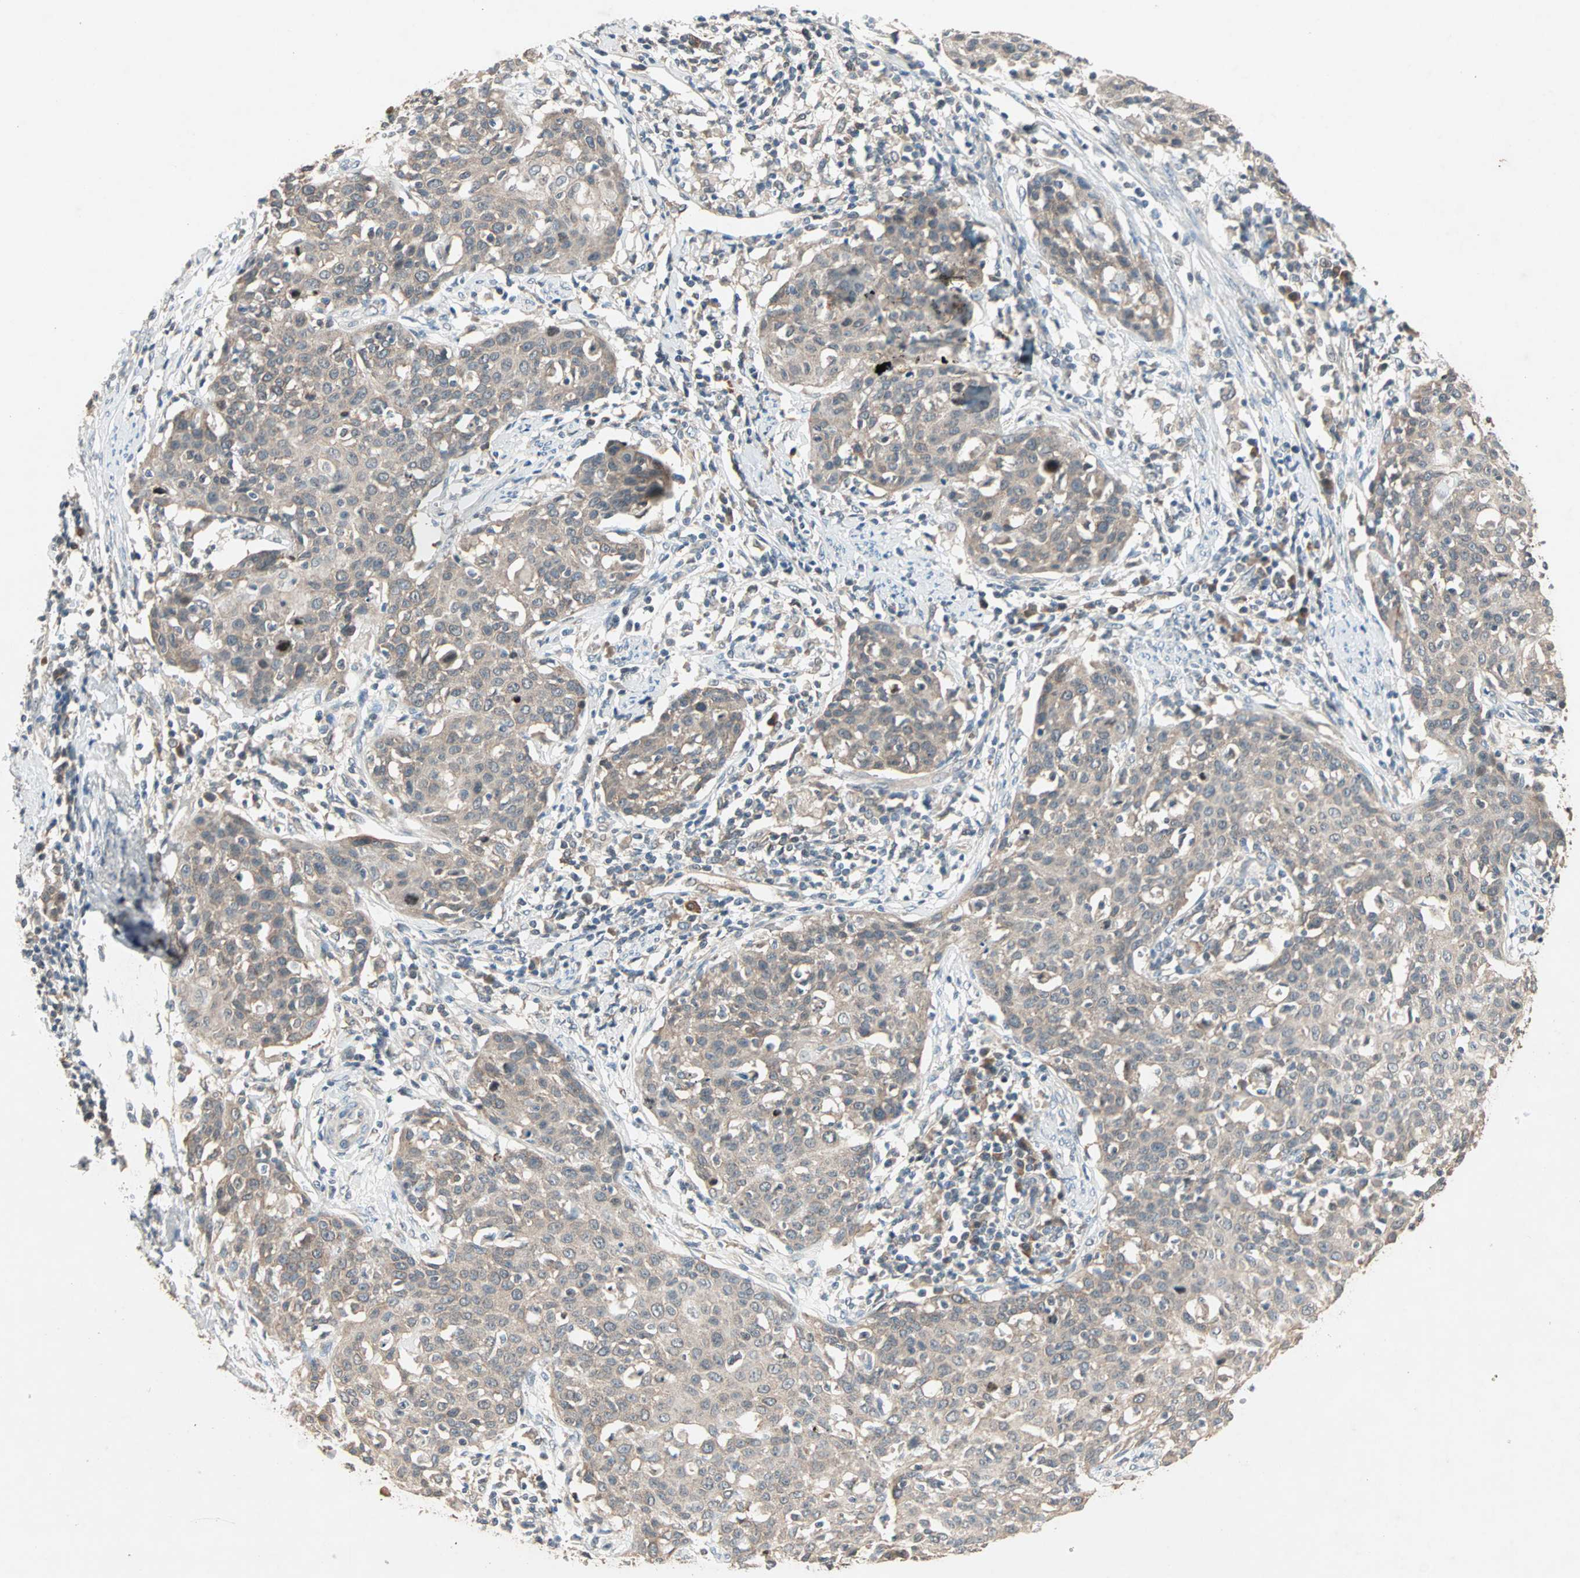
{"staining": {"intensity": "weak", "quantity": ">75%", "location": "cytoplasmic/membranous"}, "tissue": "cervical cancer", "cell_type": "Tumor cells", "image_type": "cancer", "snomed": [{"axis": "morphology", "description": "Squamous cell carcinoma, NOS"}, {"axis": "topography", "description": "Cervix"}], "caption": "Squamous cell carcinoma (cervical) tissue exhibits weak cytoplasmic/membranous positivity in approximately >75% of tumor cells", "gene": "TTF2", "patient": {"sex": "female", "age": 38}}